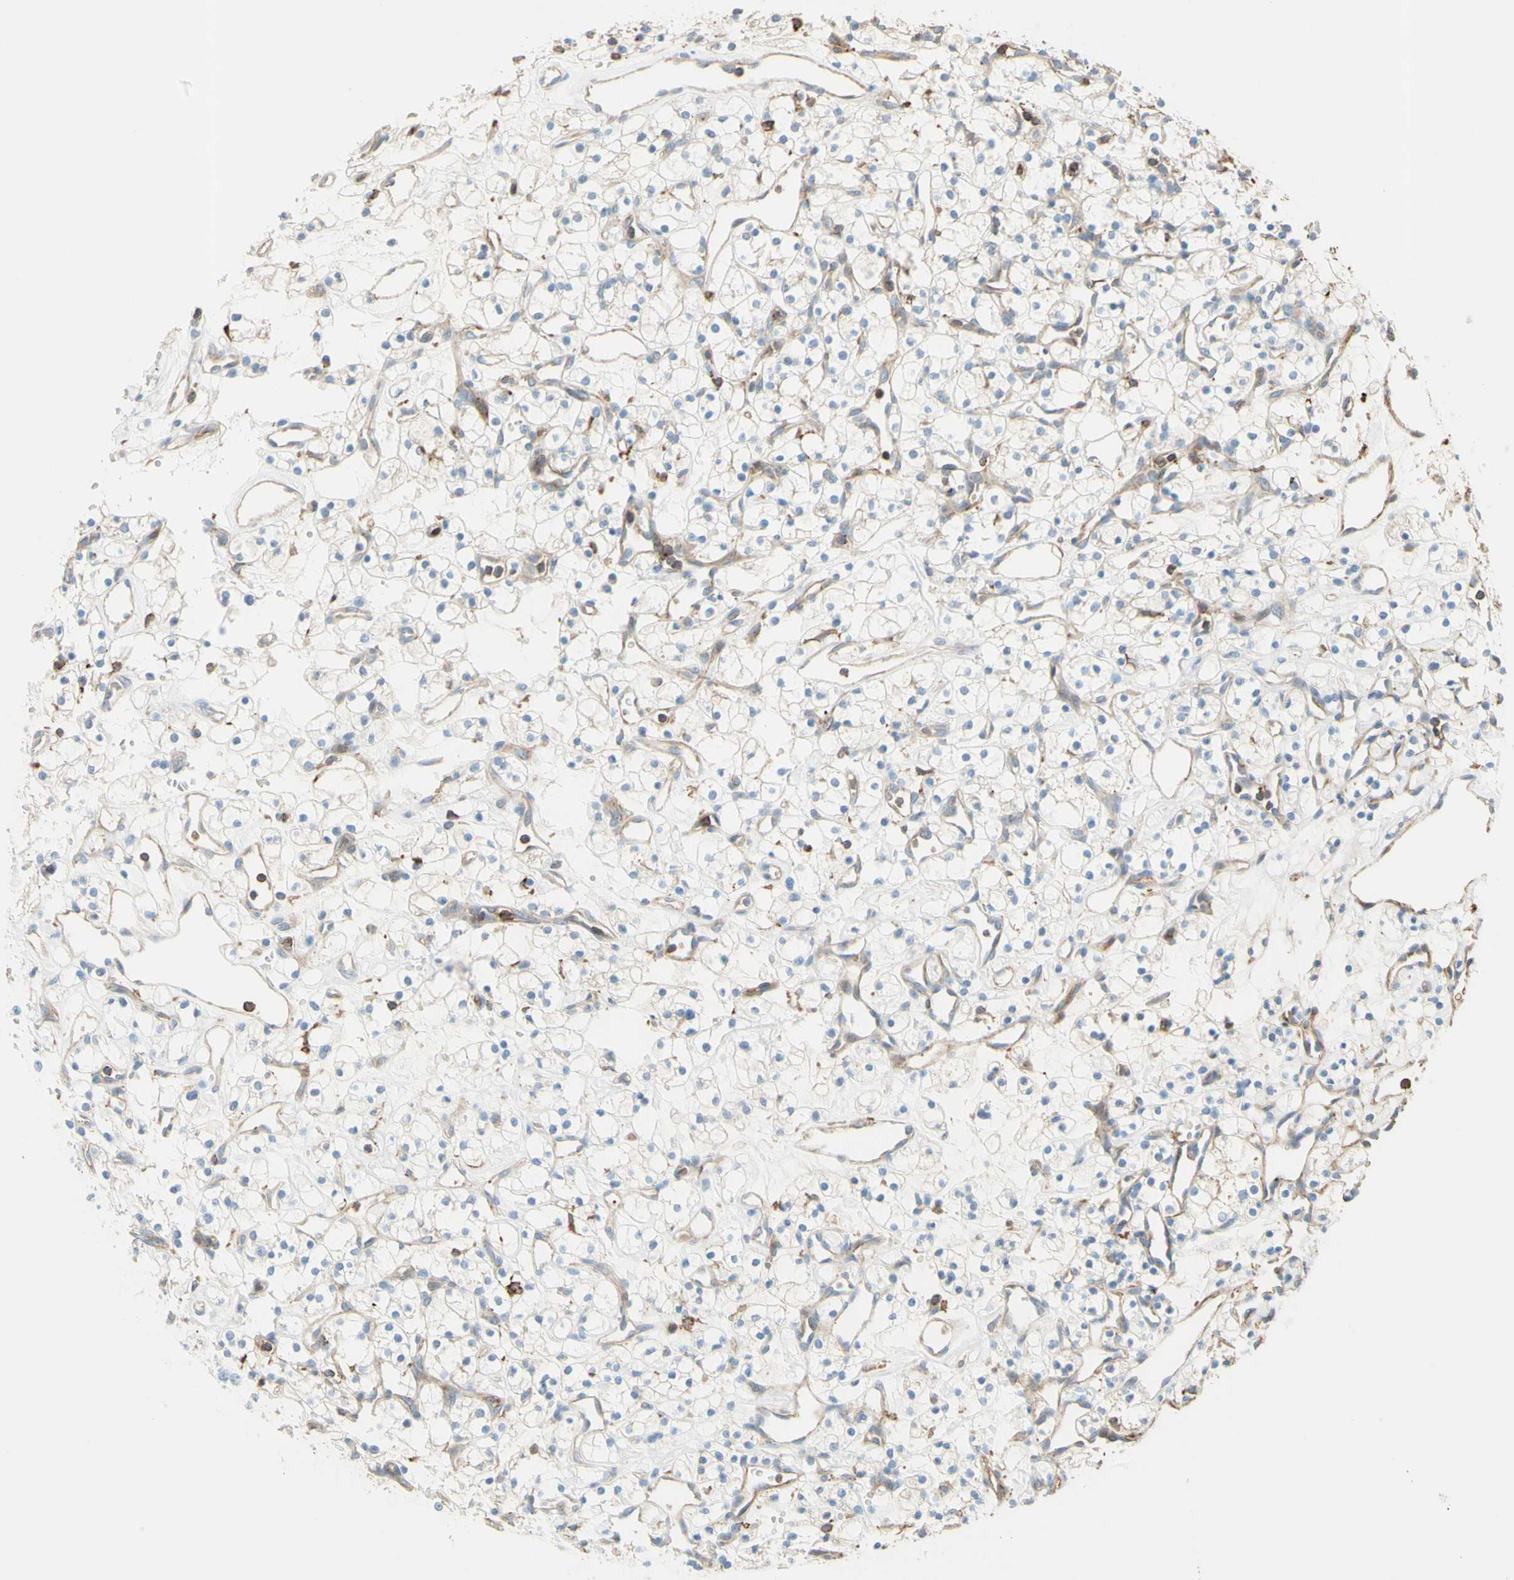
{"staining": {"intensity": "weak", "quantity": "25%-75%", "location": "cytoplasmic/membranous"}, "tissue": "renal cancer", "cell_type": "Tumor cells", "image_type": "cancer", "snomed": [{"axis": "morphology", "description": "Adenocarcinoma, NOS"}, {"axis": "topography", "description": "Kidney"}], "caption": "Immunohistochemistry micrograph of neoplastic tissue: human renal cancer stained using immunohistochemistry displays low levels of weak protein expression localized specifically in the cytoplasmic/membranous of tumor cells, appearing as a cytoplasmic/membranous brown color.", "gene": "SEMA4C", "patient": {"sex": "female", "age": 60}}